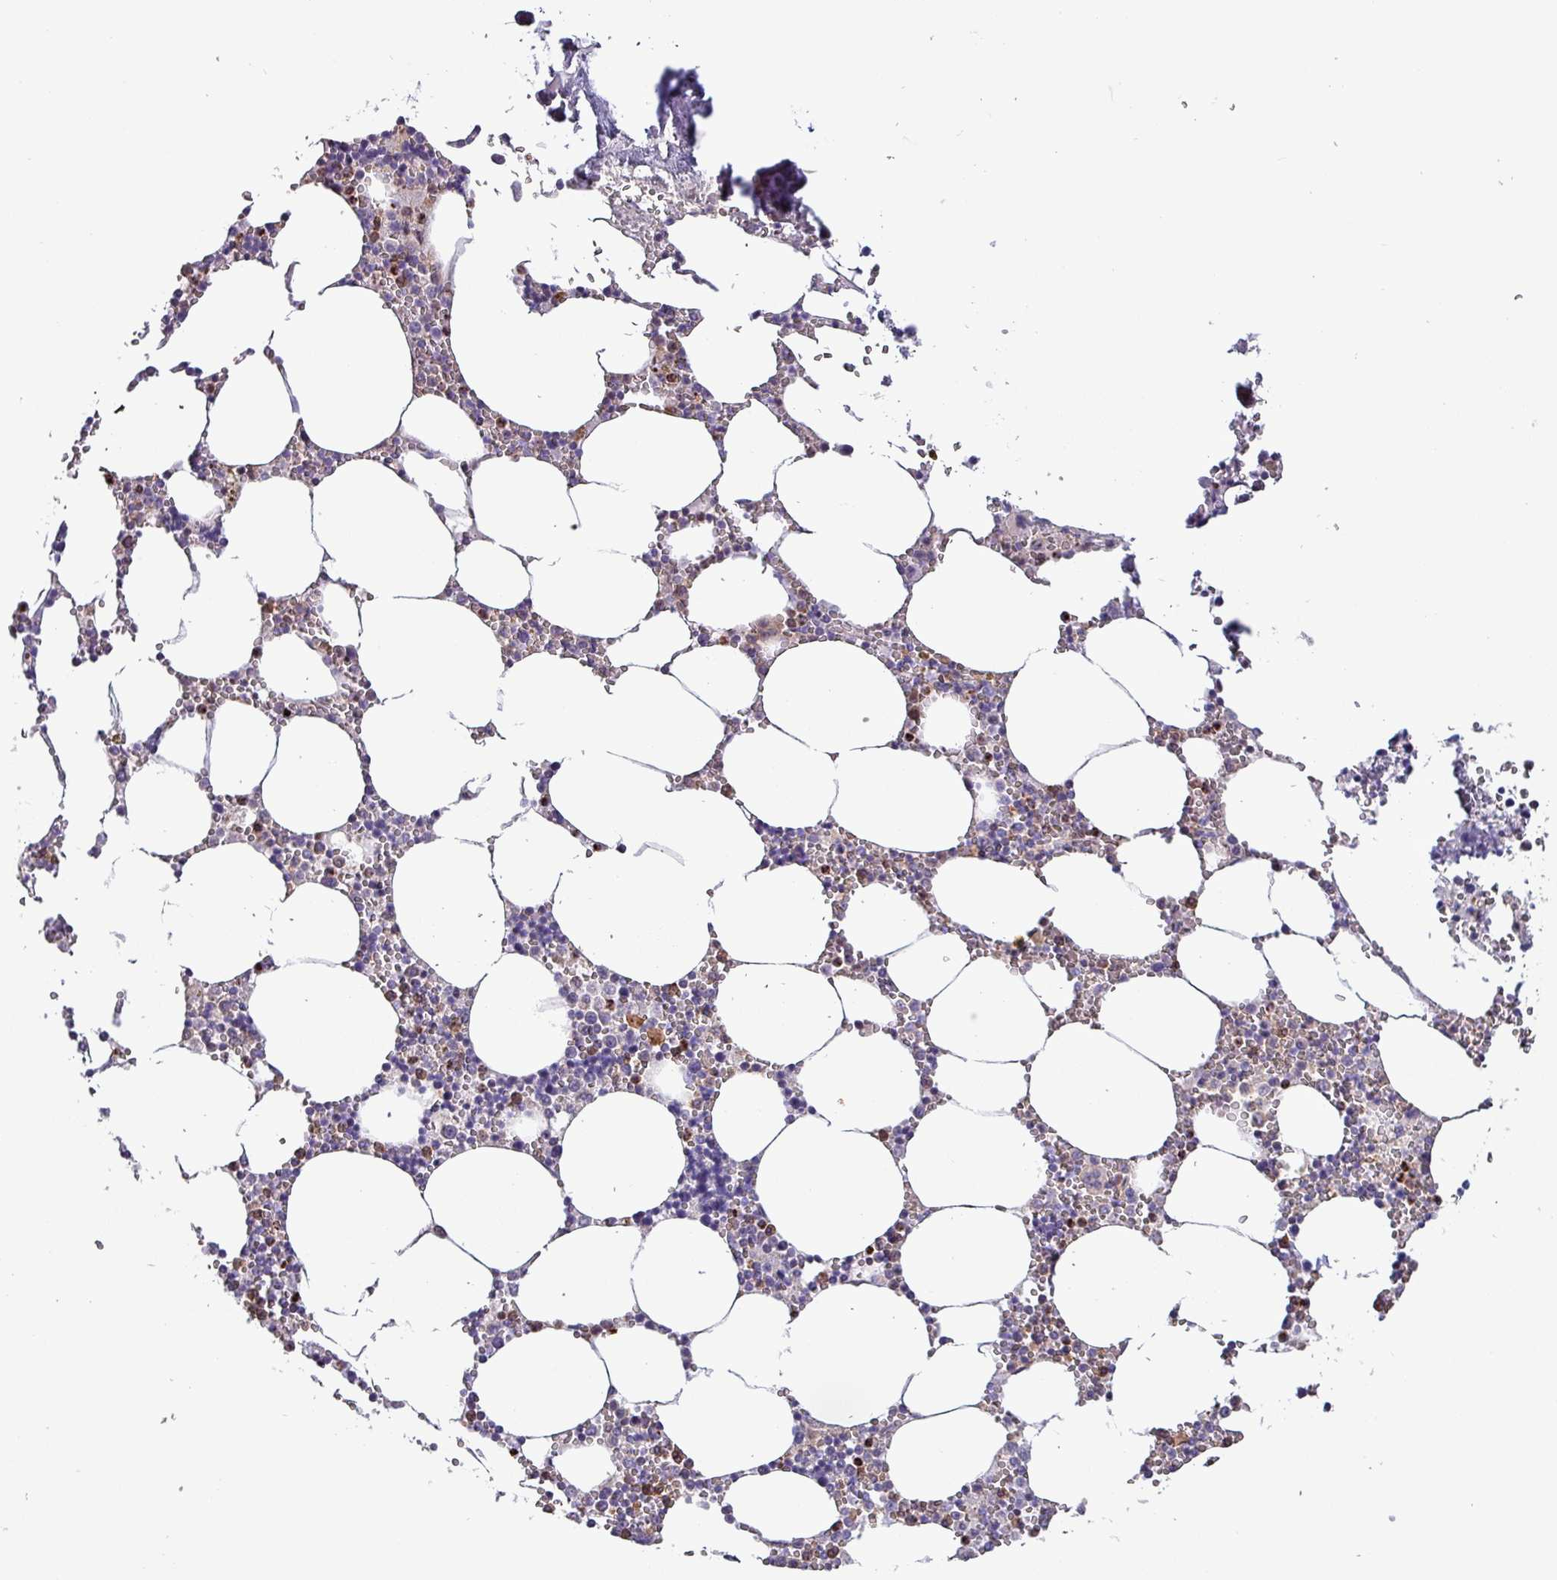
{"staining": {"intensity": "moderate", "quantity": "<25%", "location": "cytoplasmic/membranous"}, "tissue": "bone marrow", "cell_type": "Hematopoietic cells", "image_type": "normal", "snomed": [{"axis": "morphology", "description": "Normal tissue, NOS"}, {"axis": "topography", "description": "Bone marrow"}], "caption": "Brown immunohistochemical staining in normal human bone marrow displays moderate cytoplasmic/membranous expression in about <25% of hematopoietic cells. (brown staining indicates protein expression, while blue staining denotes nuclei).", "gene": "SCIN", "patient": {"sex": "male", "age": 54}}